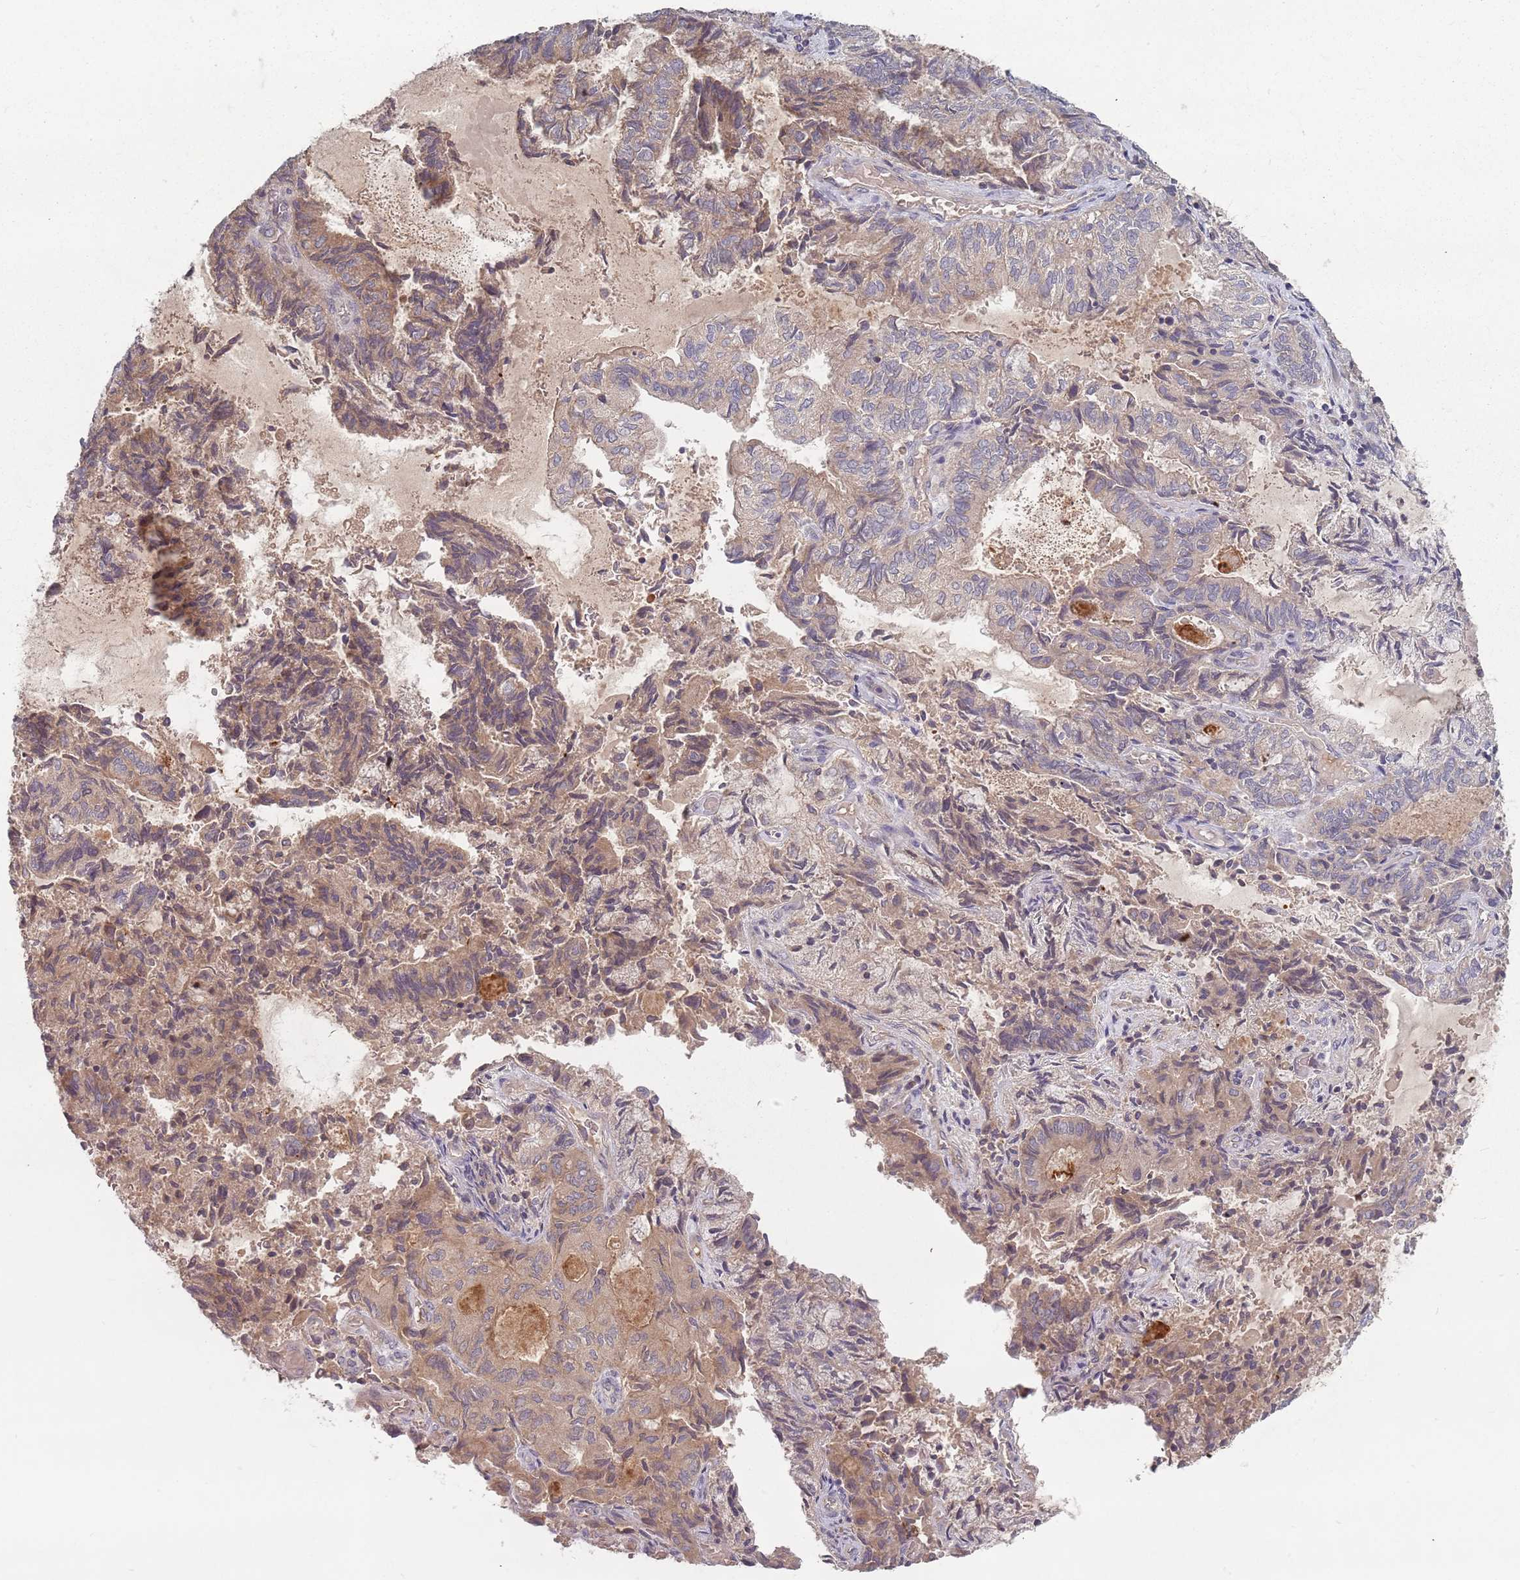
{"staining": {"intensity": "moderate", "quantity": "25%-75%", "location": "cytoplasmic/membranous"}, "tissue": "endometrial cancer", "cell_type": "Tumor cells", "image_type": "cancer", "snomed": [{"axis": "morphology", "description": "Adenocarcinoma, NOS"}, {"axis": "topography", "description": "Endometrium"}], "caption": "IHC photomicrograph of neoplastic tissue: human endometrial cancer stained using immunohistochemistry (IHC) shows medium levels of moderate protein expression localized specifically in the cytoplasmic/membranous of tumor cells, appearing as a cytoplasmic/membranous brown color.", "gene": "ASB13", "patient": {"sex": "female", "age": 80}}